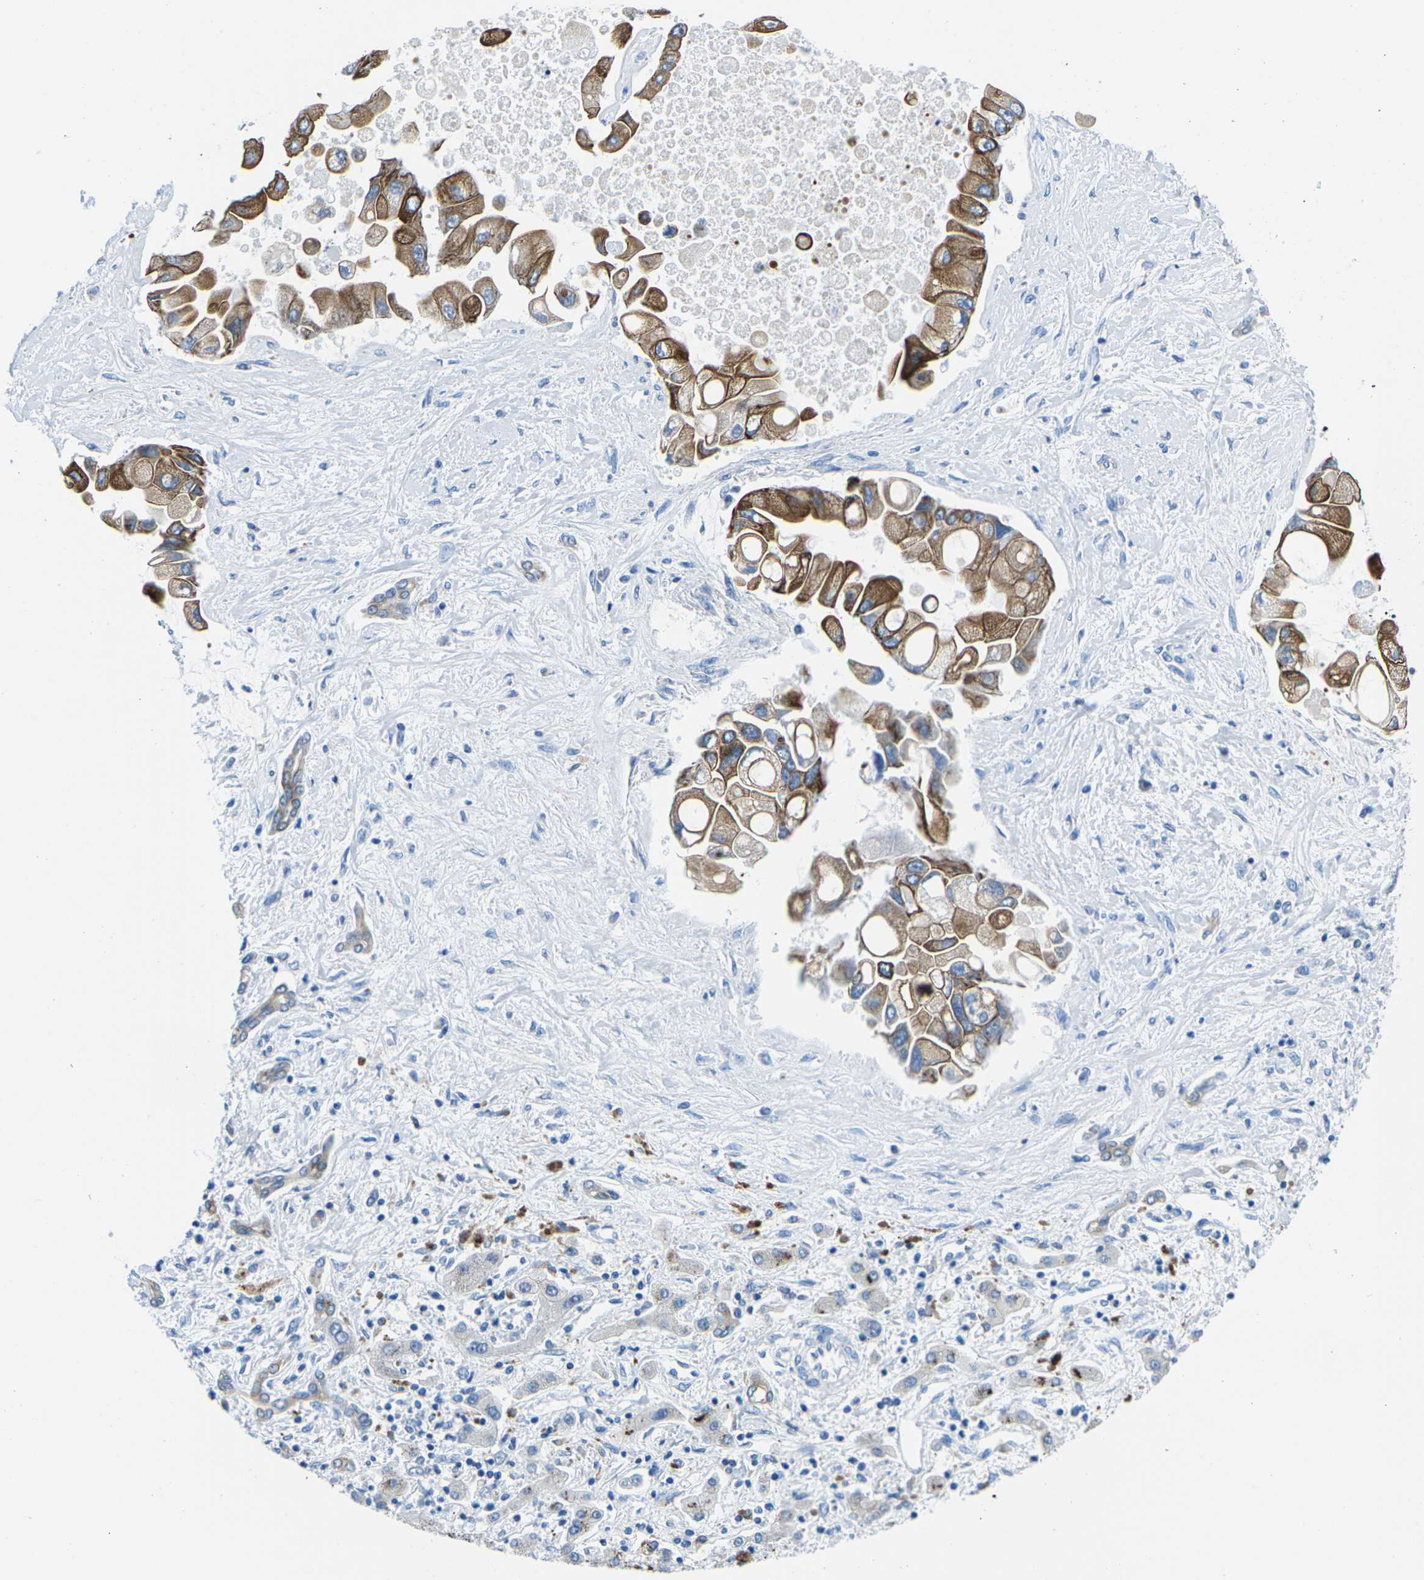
{"staining": {"intensity": "strong", "quantity": ">75%", "location": "cytoplasmic/membranous"}, "tissue": "liver cancer", "cell_type": "Tumor cells", "image_type": "cancer", "snomed": [{"axis": "morphology", "description": "Cholangiocarcinoma"}, {"axis": "topography", "description": "Liver"}], "caption": "Immunohistochemistry of human liver cancer reveals high levels of strong cytoplasmic/membranous expression in approximately >75% of tumor cells.", "gene": "TM6SF1", "patient": {"sex": "male", "age": 50}}